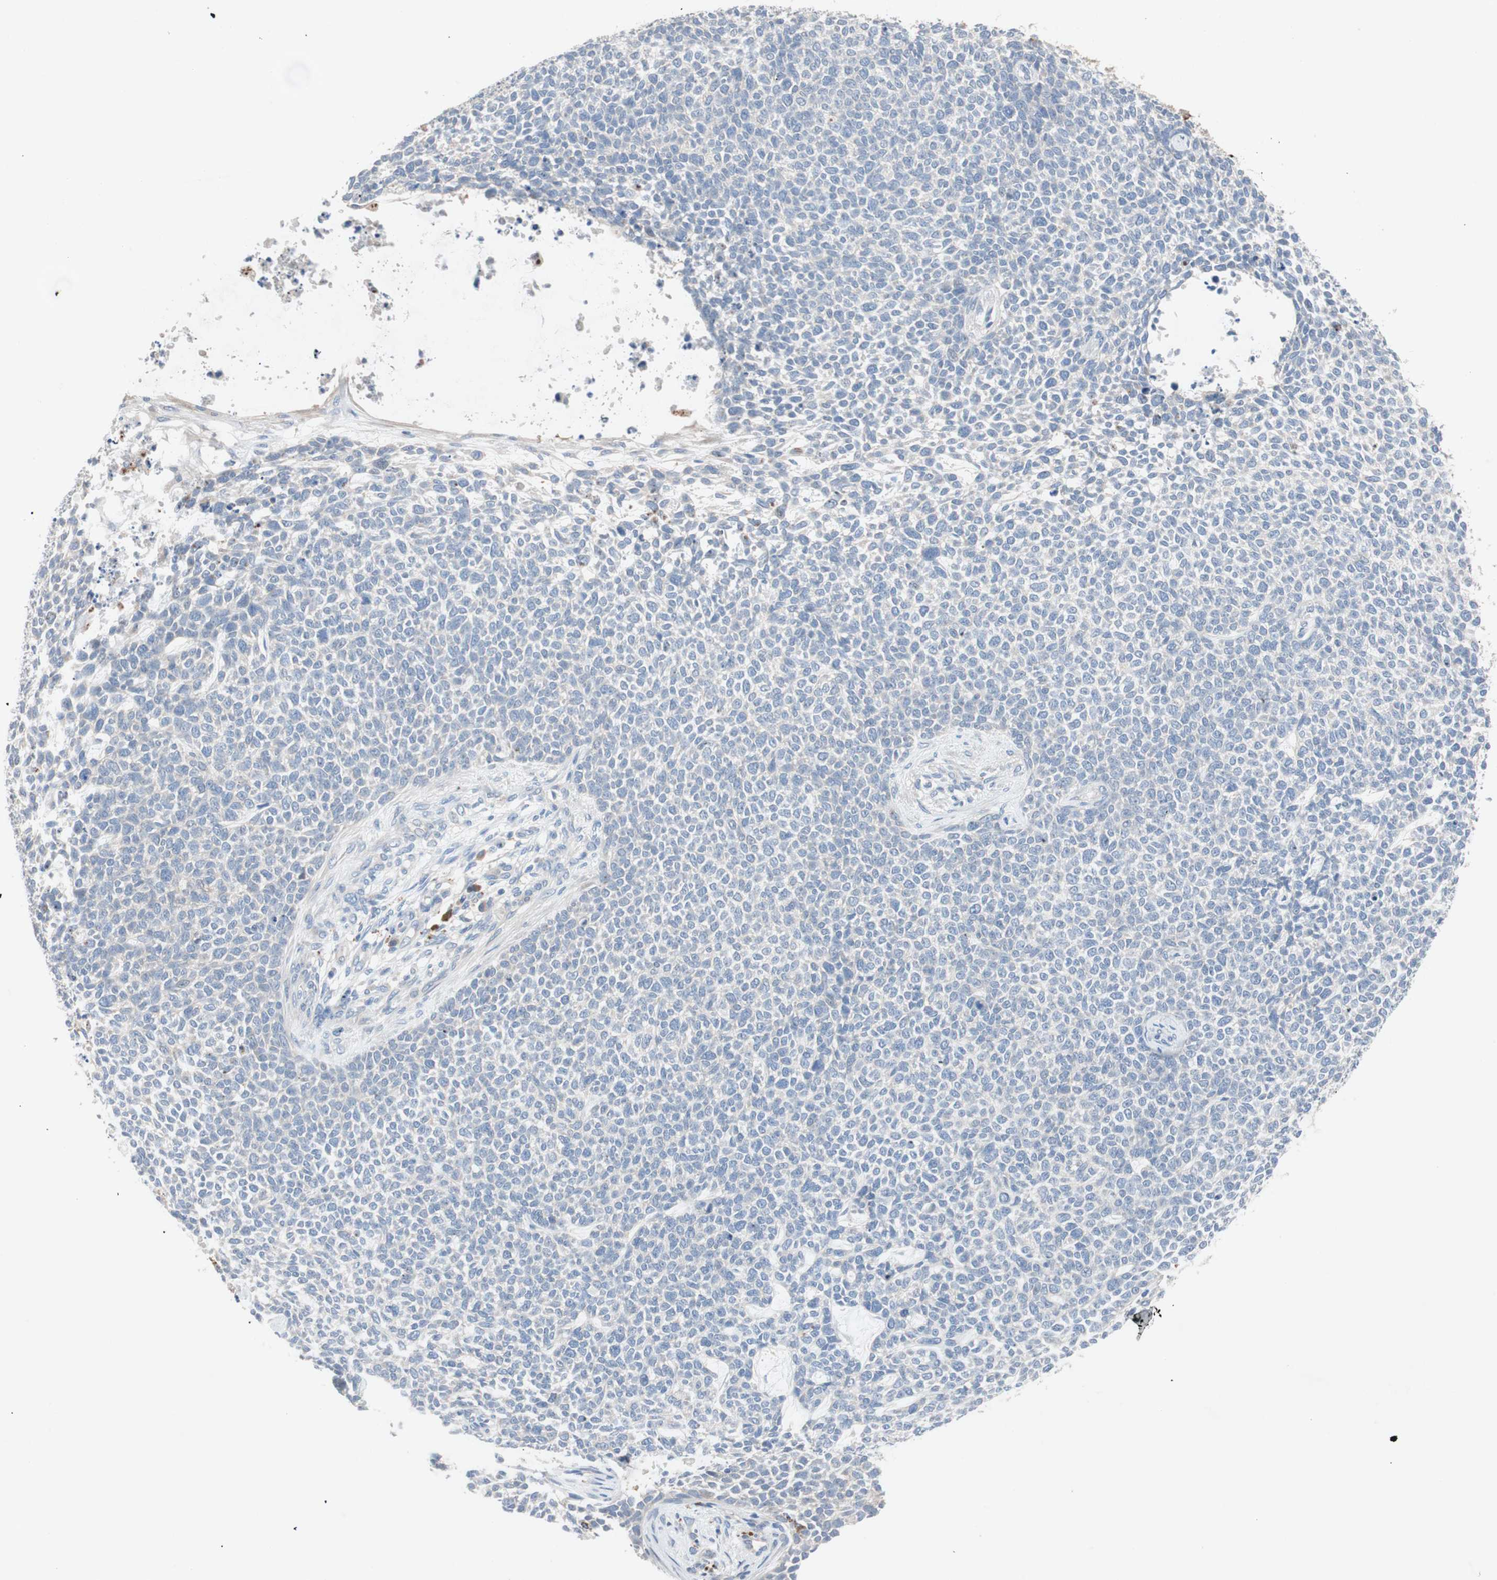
{"staining": {"intensity": "negative", "quantity": "none", "location": "none"}, "tissue": "skin cancer", "cell_type": "Tumor cells", "image_type": "cancer", "snomed": [{"axis": "morphology", "description": "Basal cell carcinoma"}, {"axis": "topography", "description": "Skin"}], "caption": "Basal cell carcinoma (skin) was stained to show a protein in brown. There is no significant staining in tumor cells.", "gene": "CLEC4D", "patient": {"sex": "female", "age": 84}}